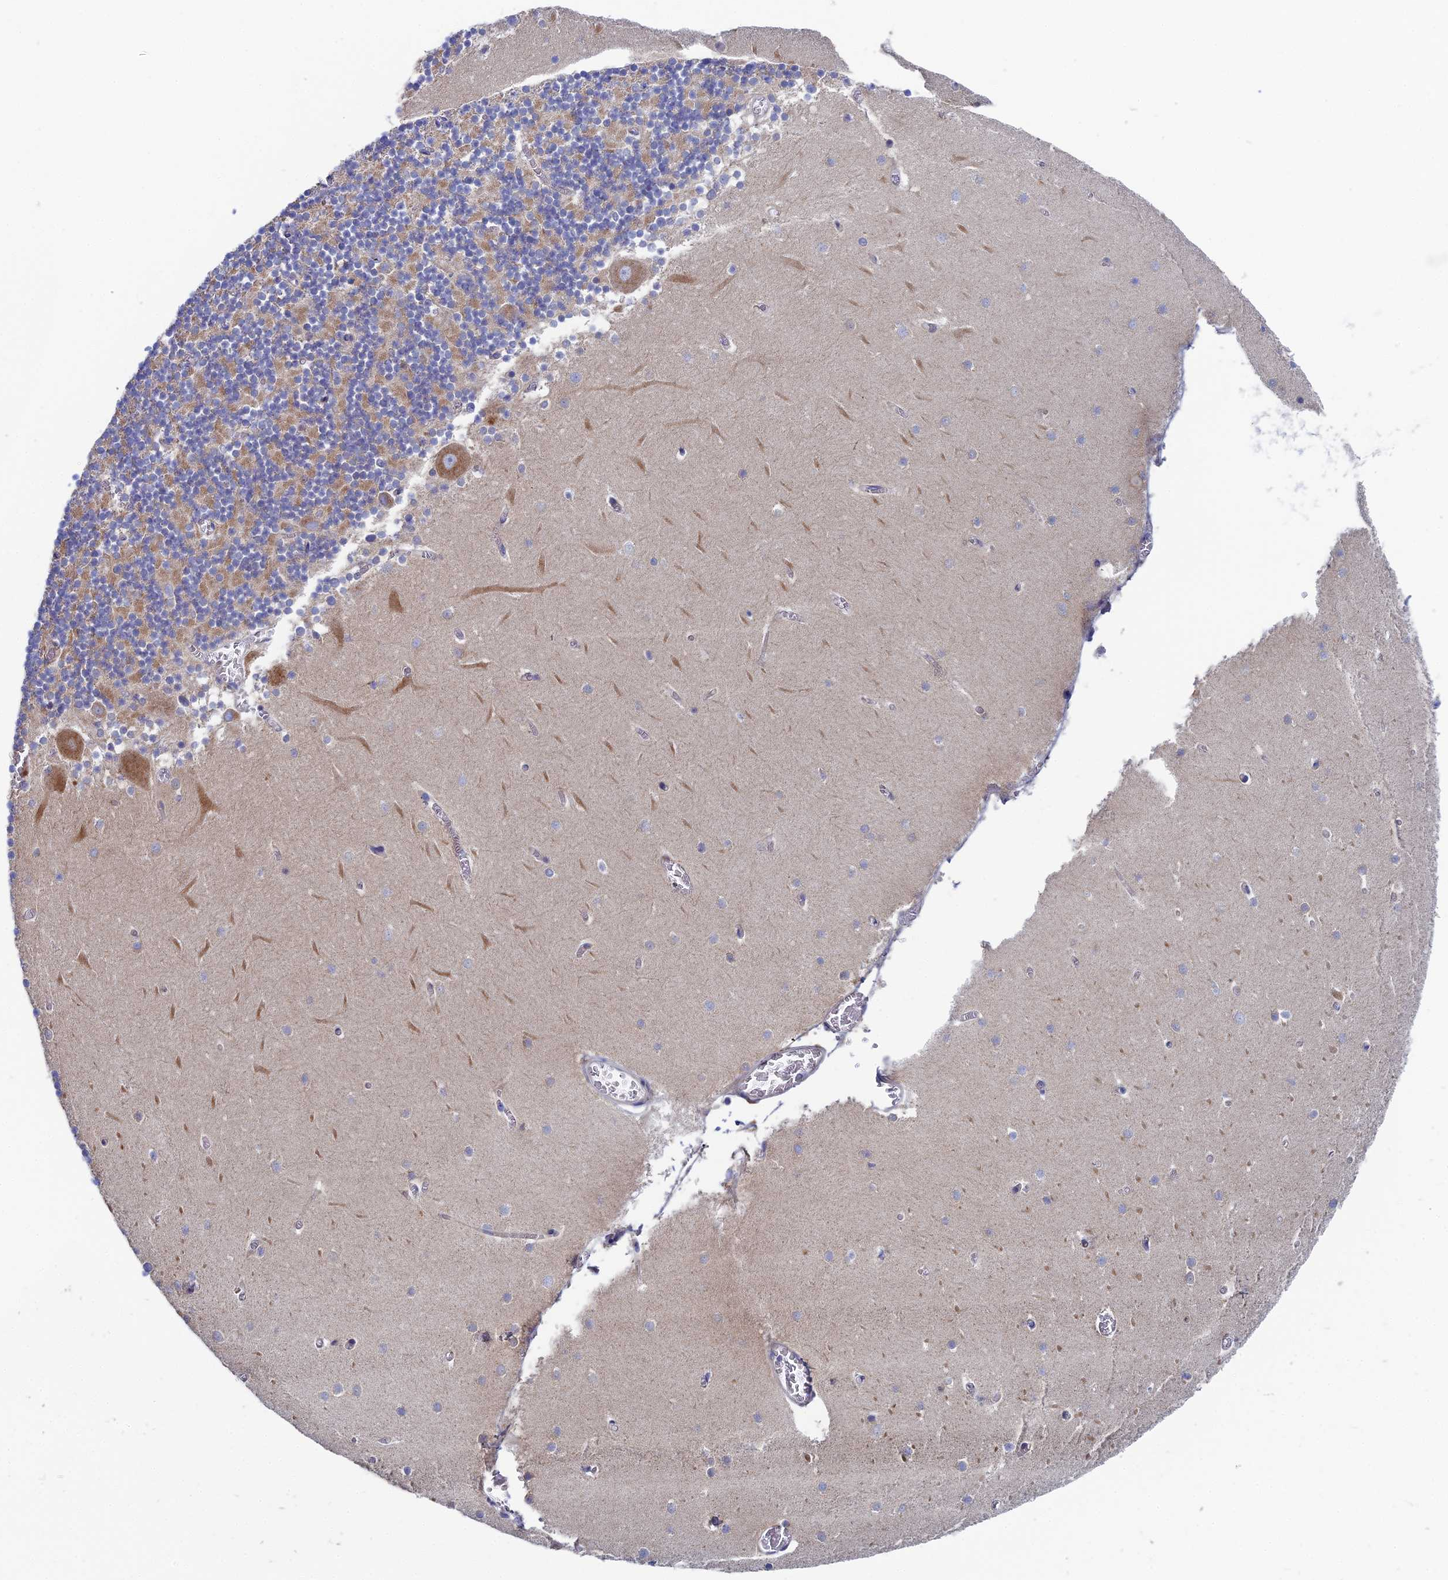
{"staining": {"intensity": "moderate", "quantity": "25%-75%", "location": "cytoplasmic/membranous"}, "tissue": "cerebellum", "cell_type": "Cells in granular layer", "image_type": "normal", "snomed": [{"axis": "morphology", "description": "Normal tissue, NOS"}, {"axis": "topography", "description": "Cerebellum"}], "caption": "Immunohistochemical staining of benign cerebellum displays moderate cytoplasmic/membranous protein expression in about 25%-75% of cells in granular layer.", "gene": "CLCN3", "patient": {"sex": "female", "age": 28}}